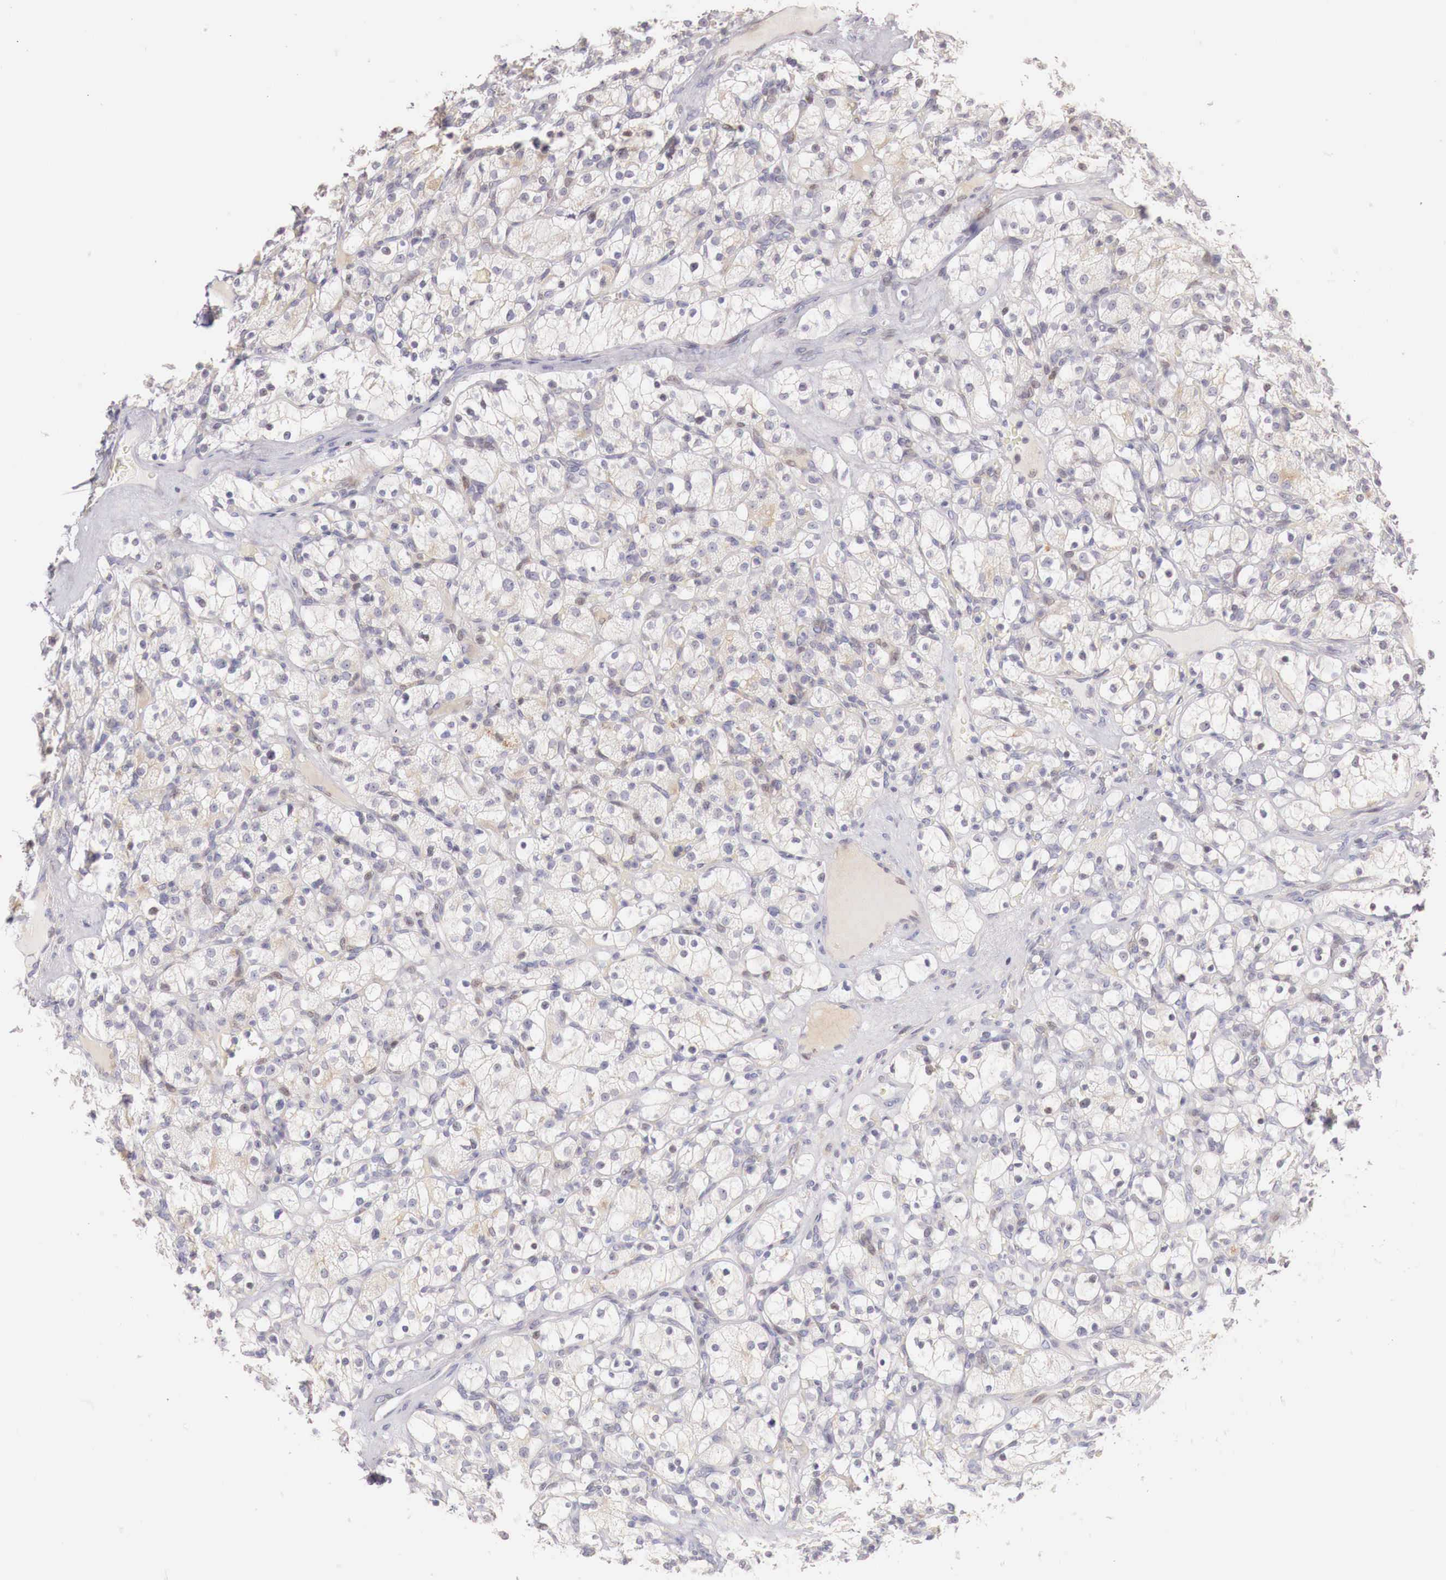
{"staining": {"intensity": "negative", "quantity": "none", "location": "none"}, "tissue": "renal cancer", "cell_type": "Tumor cells", "image_type": "cancer", "snomed": [{"axis": "morphology", "description": "Adenocarcinoma, NOS"}, {"axis": "topography", "description": "Kidney"}], "caption": "Renal cancer (adenocarcinoma) was stained to show a protein in brown. There is no significant expression in tumor cells.", "gene": "CLCN5", "patient": {"sex": "female", "age": 83}}